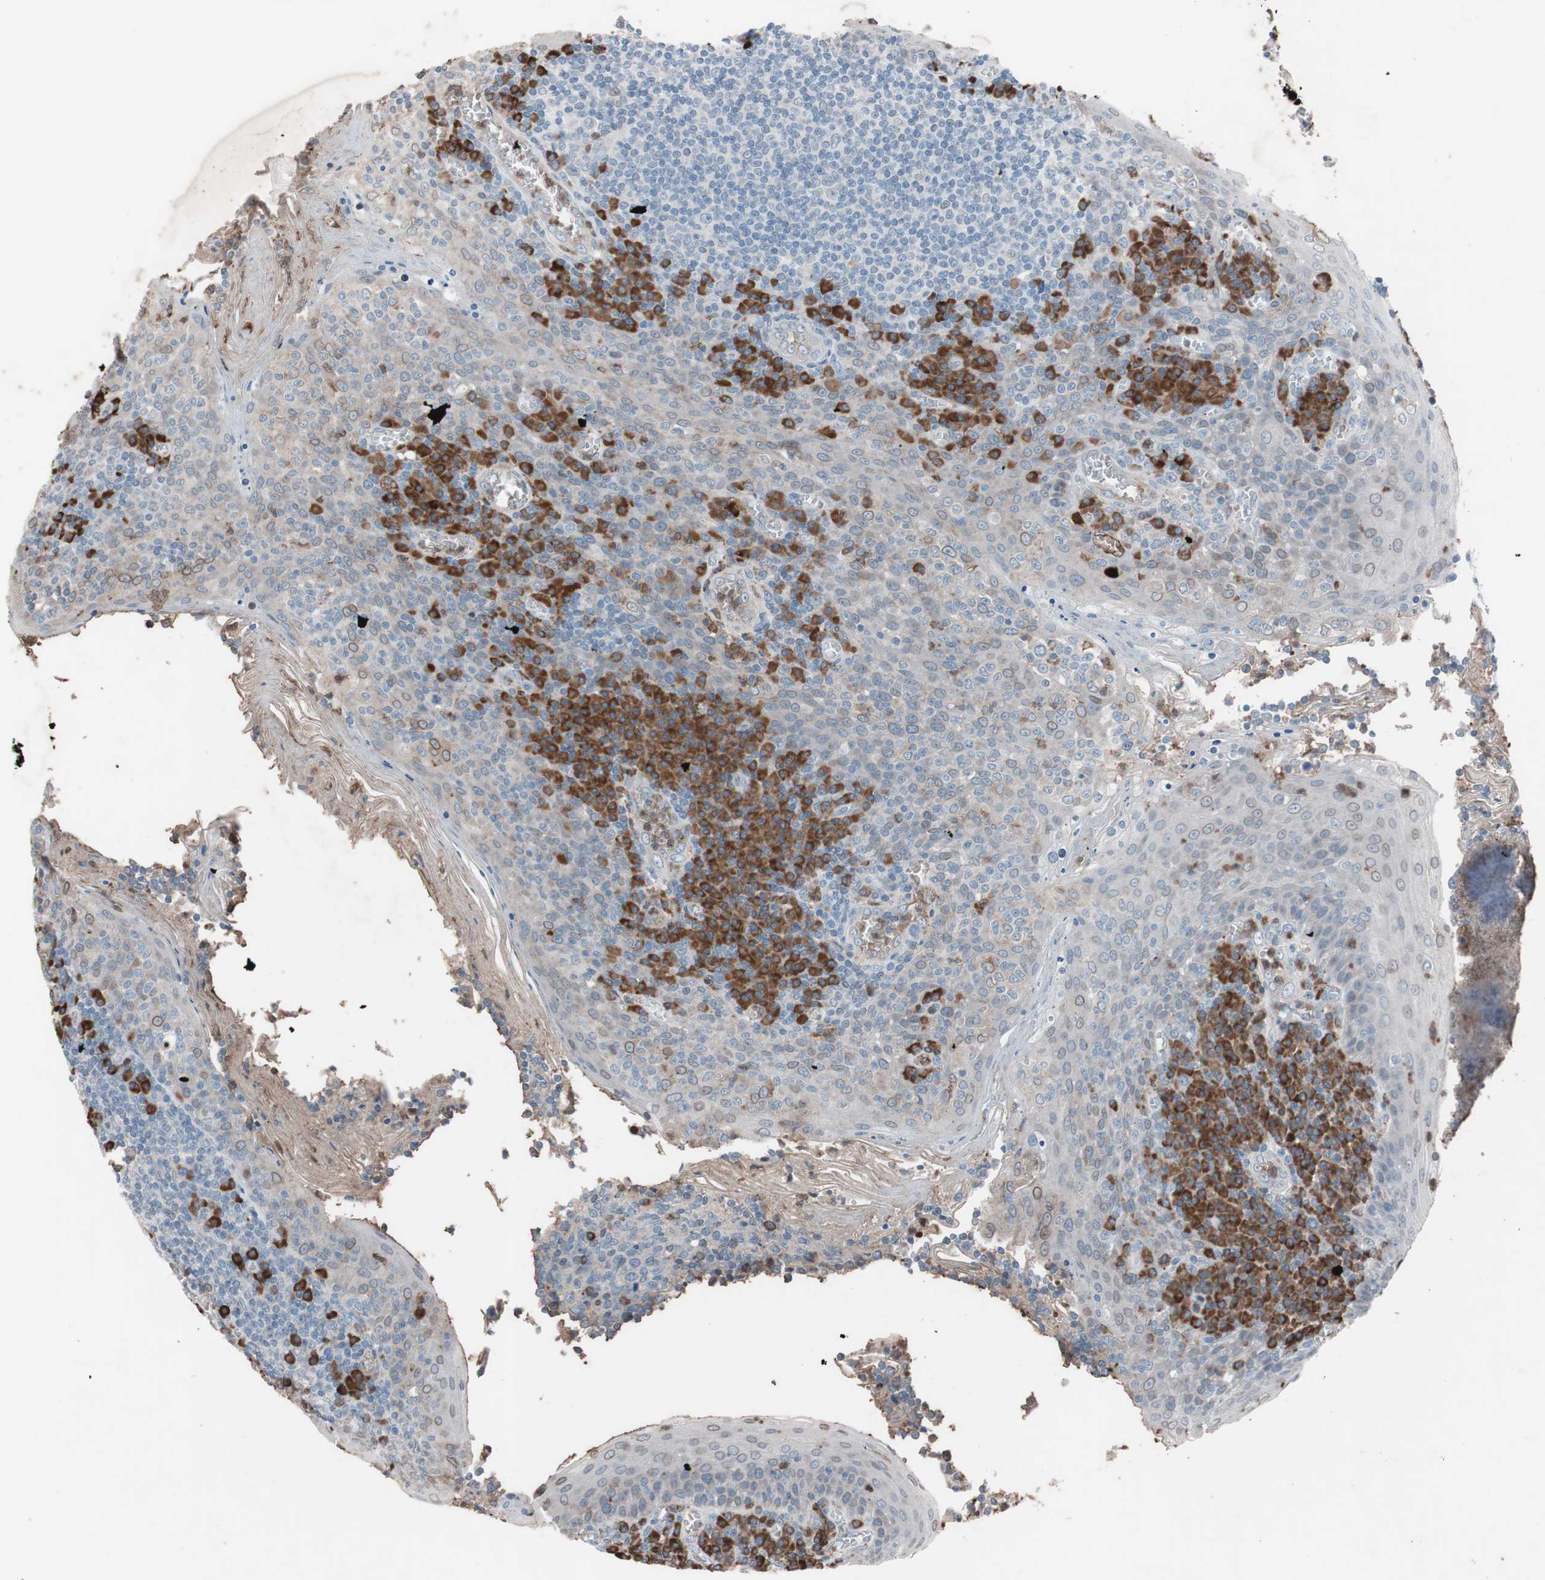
{"staining": {"intensity": "moderate", "quantity": "<25%", "location": "cytoplasmic/membranous"}, "tissue": "tonsil", "cell_type": "Germinal center cells", "image_type": "normal", "snomed": [{"axis": "morphology", "description": "Normal tissue, NOS"}, {"axis": "topography", "description": "Tonsil"}], "caption": "This is an image of immunohistochemistry staining of normal tonsil, which shows moderate expression in the cytoplasmic/membranous of germinal center cells.", "gene": "GRB7", "patient": {"sex": "male", "age": 31}}